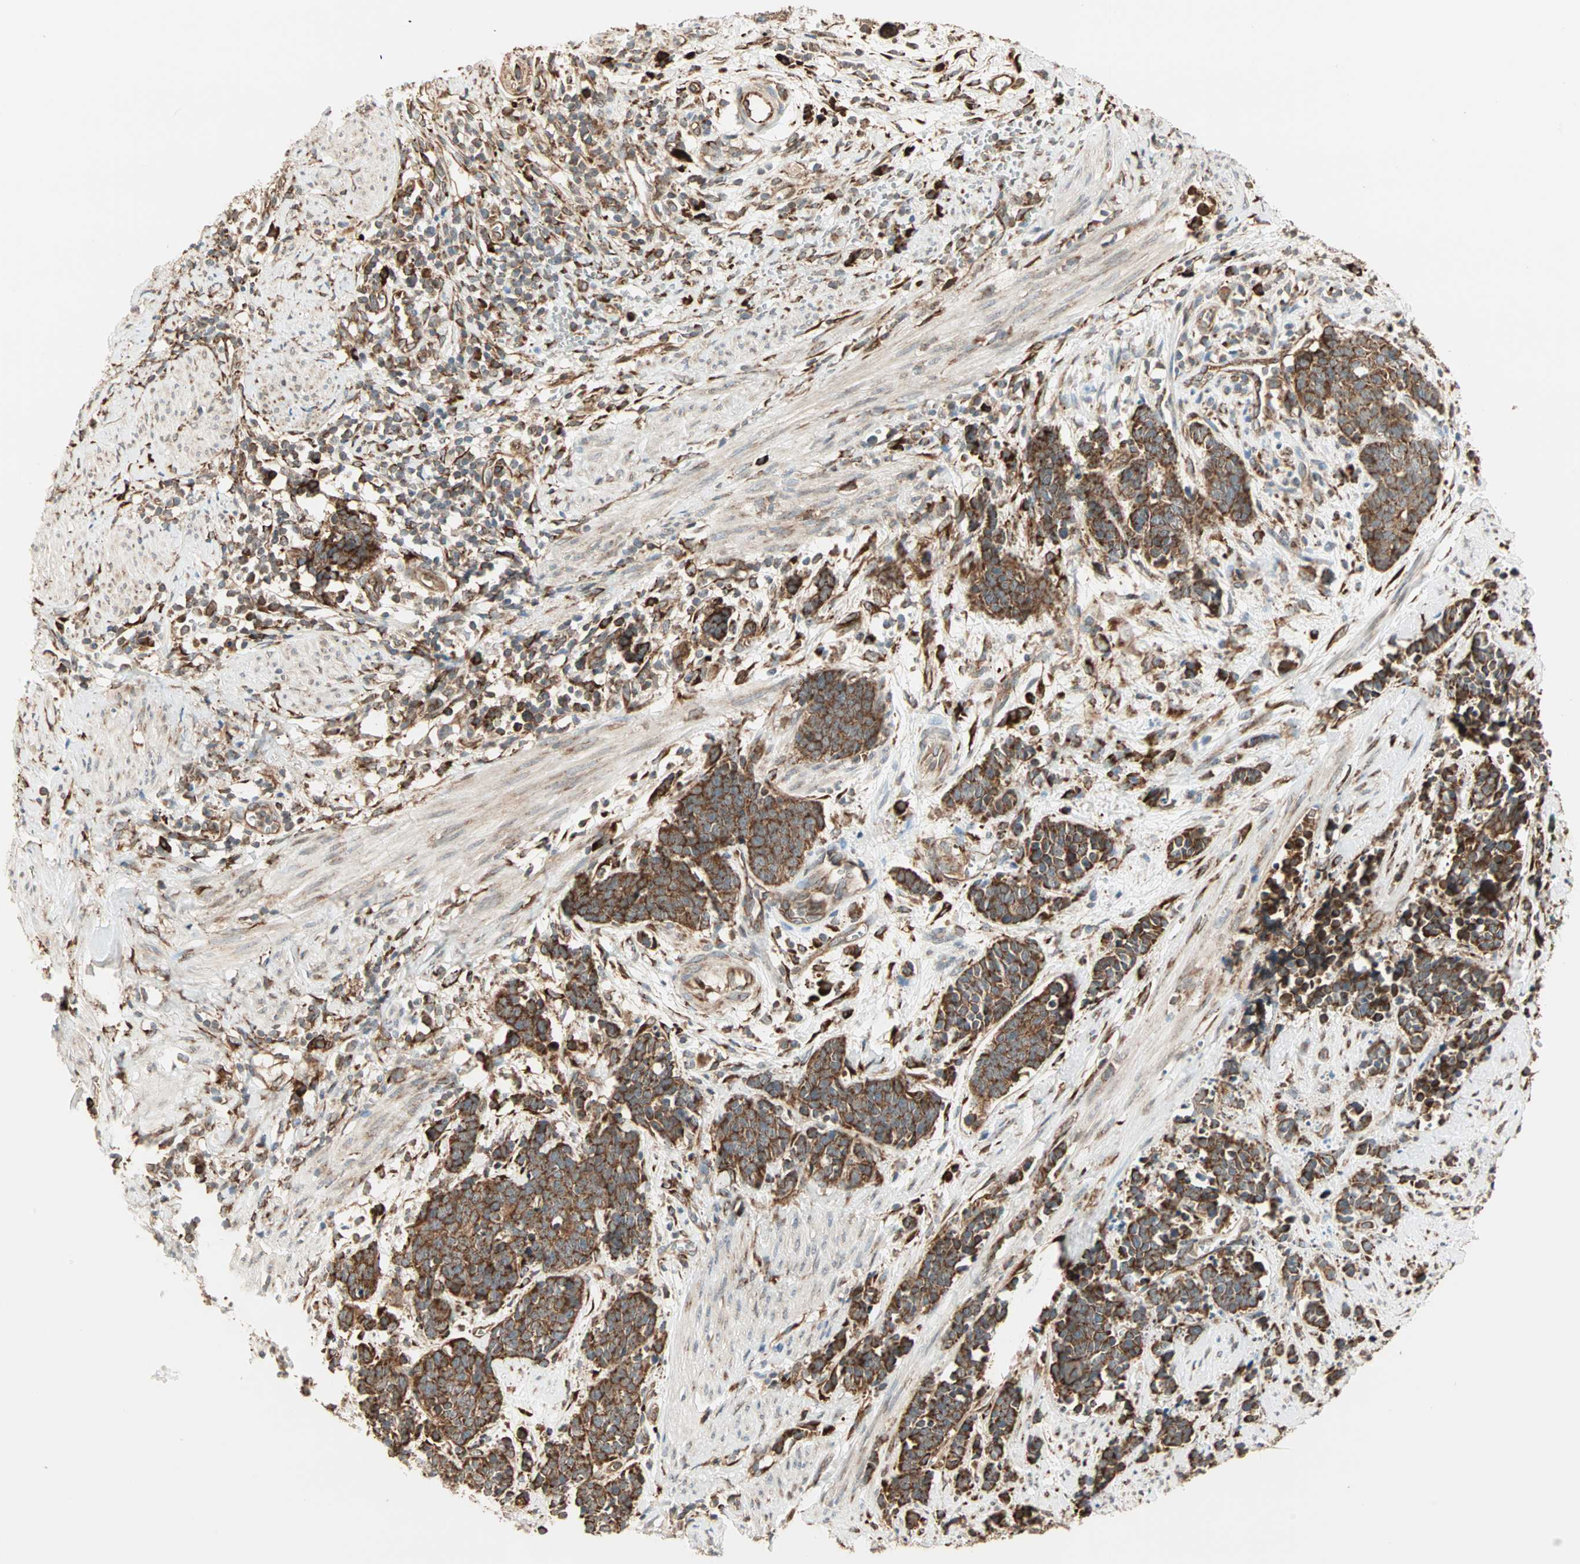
{"staining": {"intensity": "strong", "quantity": ">75%", "location": "cytoplasmic/membranous"}, "tissue": "cervical cancer", "cell_type": "Tumor cells", "image_type": "cancer", "snomed": [{"axis": "morphology", "description": "Squamous cell carcinoma, NOS"}, {"axis": "topography", "description": "Cervix"}], "caption": "Immunohistochemistry (DAB (3,3'-diaminobenzidine)) staining of squamous cell carcinoma (cervical) exhibits strong cytoplasmic/membranous protein staining in about >75% of tumor cells. Using DAB (3,3'-diaminobenzidine) (brown) and hematoxylin (blue) stains, captured at high magnification using brightfield microscopy.", "gene": "P4HA1", "patient": {"sex": "female", "age": 35}}